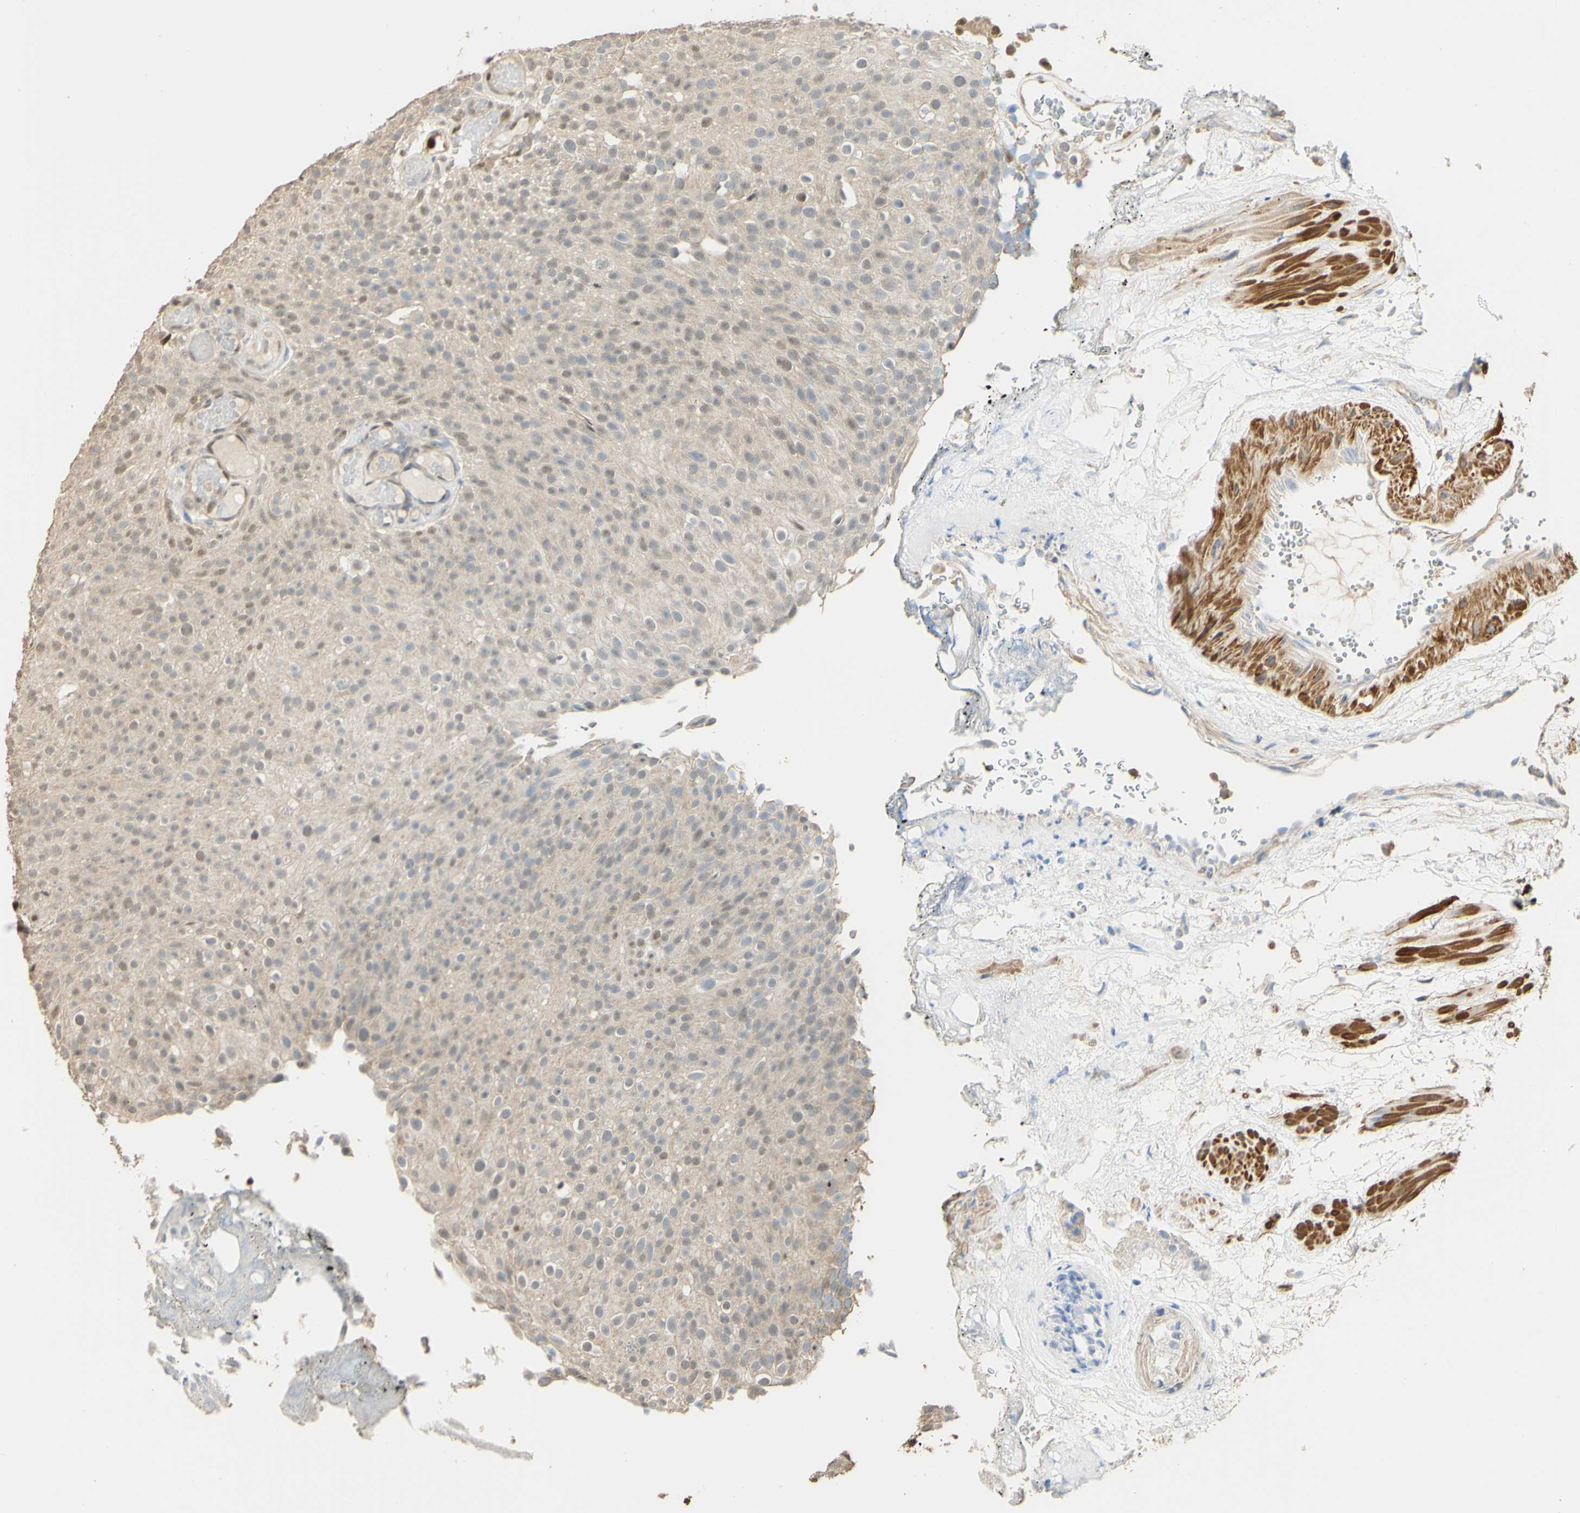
{"staining": {"intensity": "negative", "quantity": "none", "location": "none"}, "tissue": "urothelial cancer", "cell_type": "Tumor cells", "image_type": "cancer", "snomed": [{"axis": "morphology", "description": "Urothelial carcinoma, Low grade"}, {"axis": "topography", "description": "Urinary bladder"}], "caption": "Immunohistochemical staining of human low-grade urothelial carcinoma exhibits no significant expression in tumor cells.", "gene": "MAP3K4", "patient": {"sex": "male", "age": 78}}